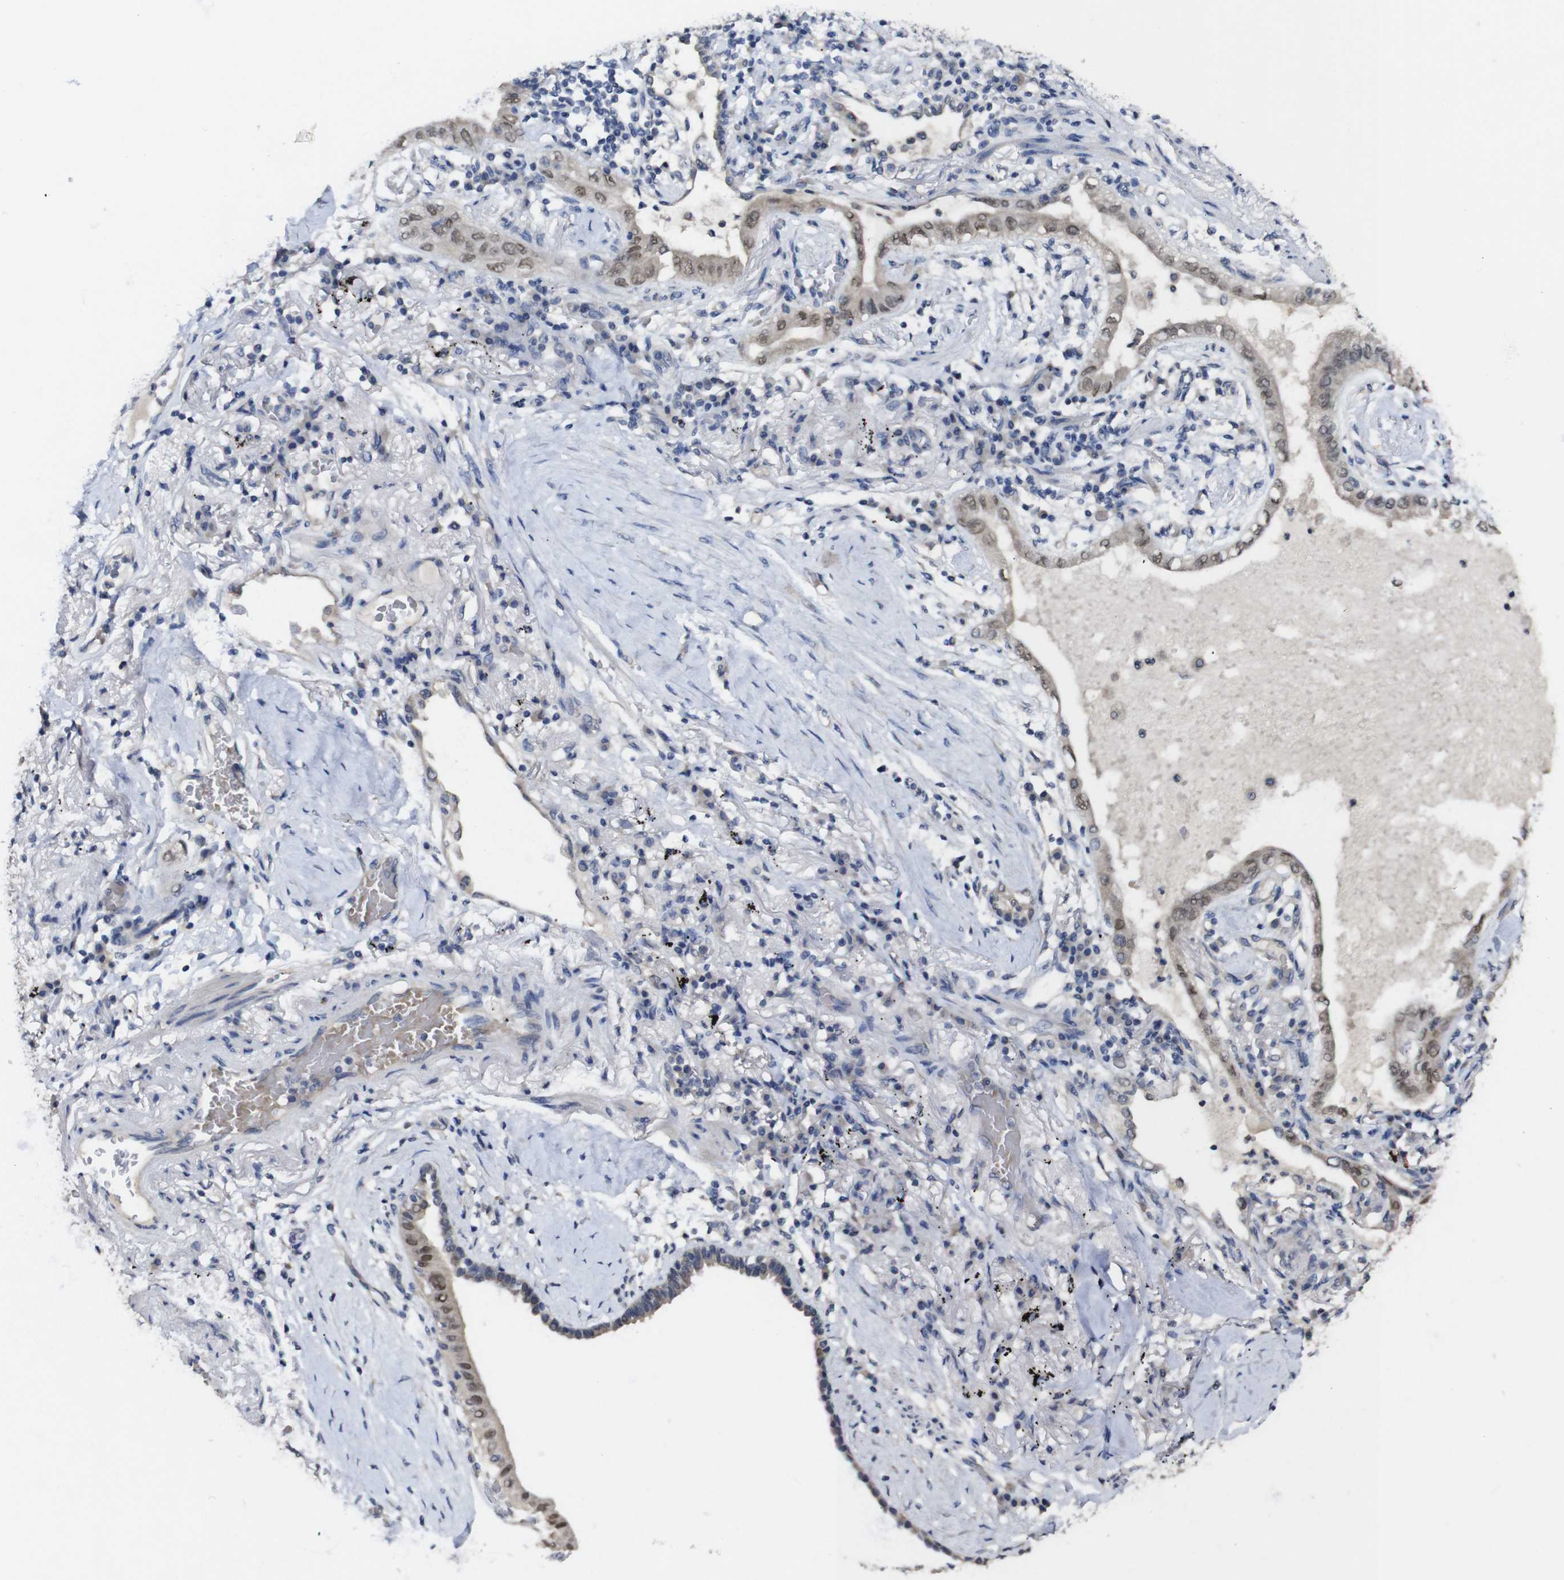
{"staining": {"intensity": "moderate", "quantity": "25%-75%", "location": "nuclear"}, "tissue": "lung cancer", "cell_type": "Tumor cells", "image_type": "cancer", "snomed": [{"axis": "morphology", "description": "Adenocarcinoma, NOS"}, {"axis": "topography", "description": "Lung"}], "caption": "Tumor cells exhibit moderate nuclear positivity in about 25%-75% of cells in lung cancer.", "gene": "HNF1A", "patient": {"sex": "female", "age": 70}}